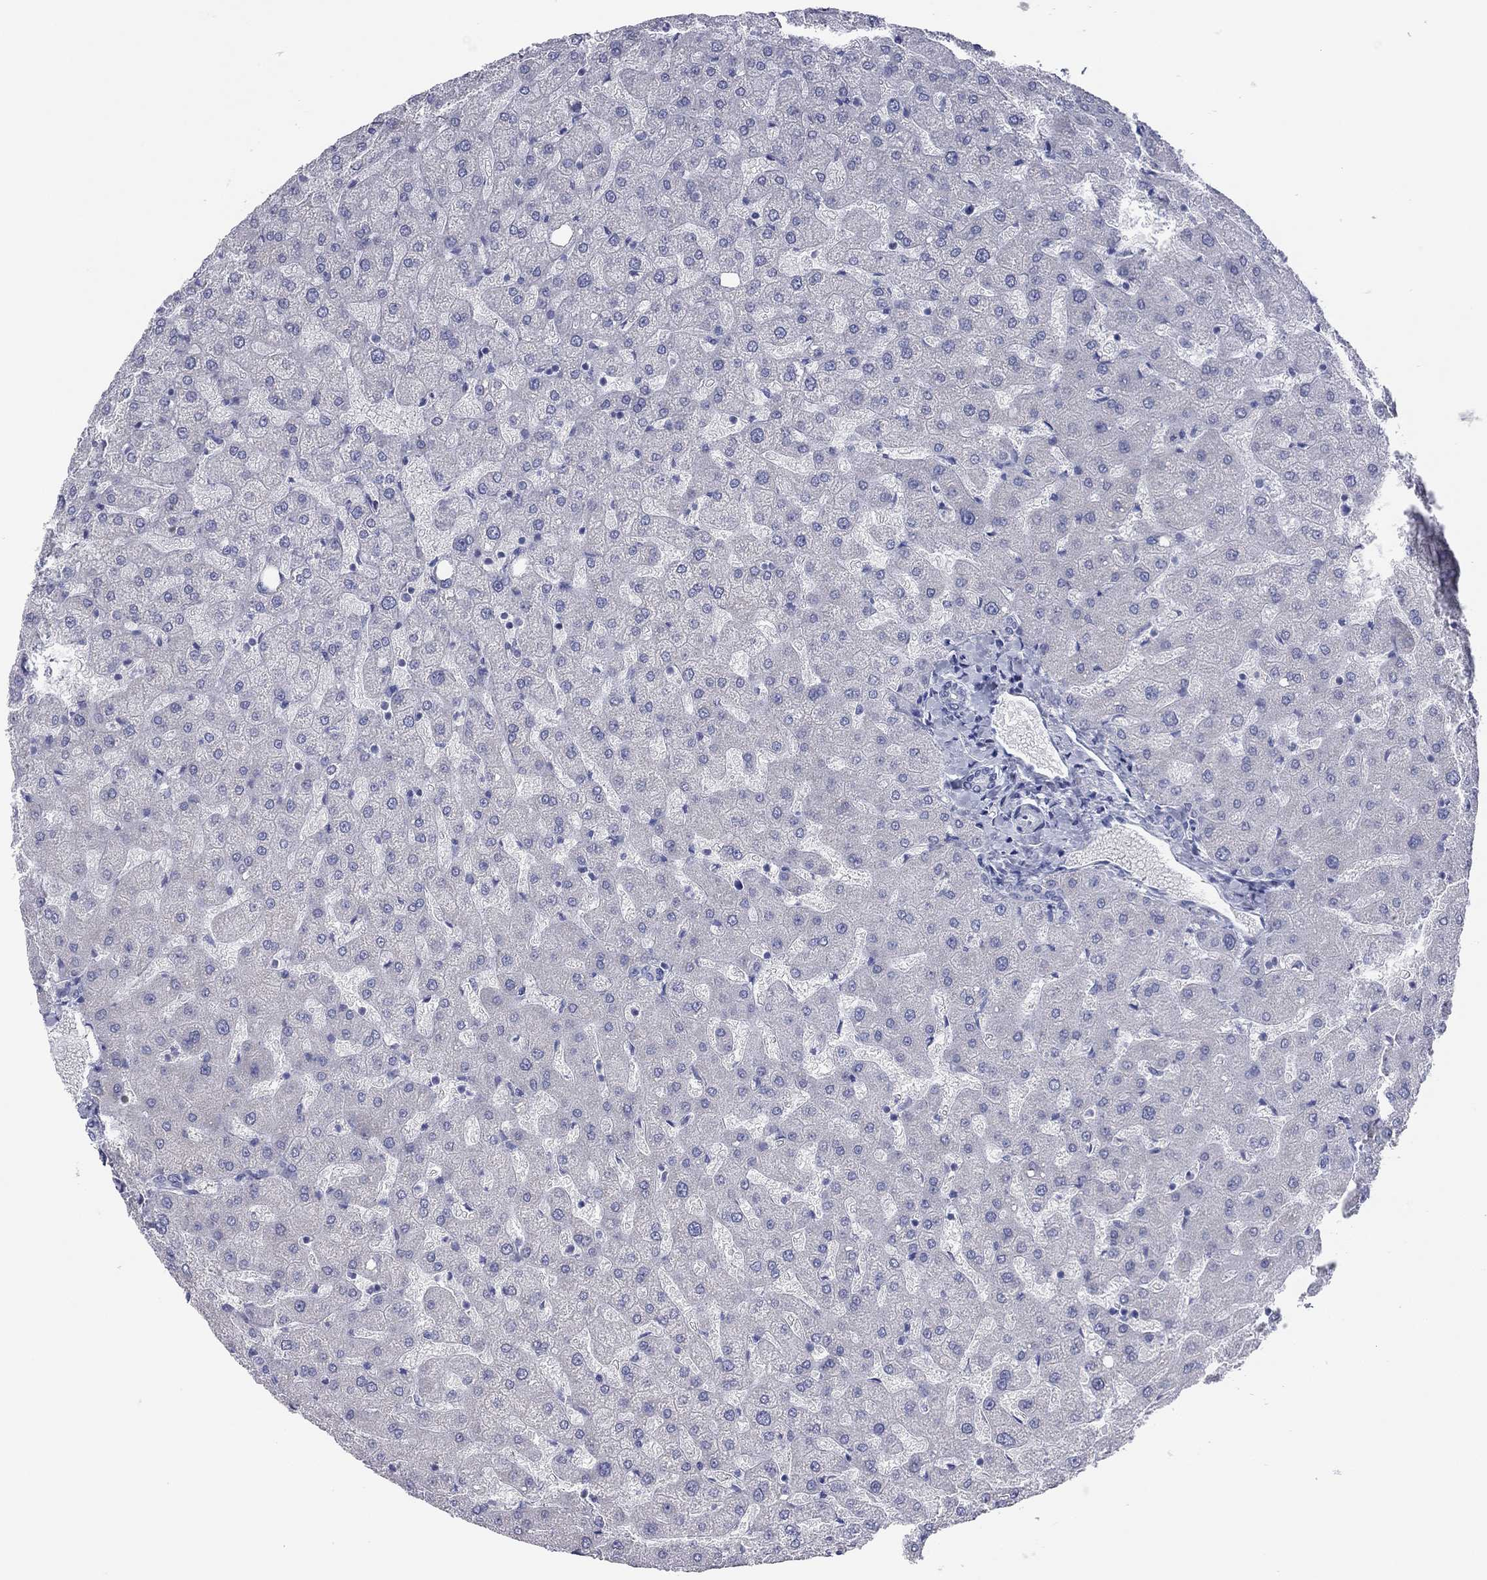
{"staining": {"intensity": "negative", "quantity": "none", "location": "none"}, "tissue": "liver", "cell_type": "Cholangiocytes", "image_type": "normal", "snomed": [{"axis": "morphology", "description": "Normal tissue, NOS"}, {"axis": "topography", "description": "Liver"}], "caption": "A high-resolution histopathology image shows immunohistochemistry staining of unremarkable liver, which exhibits no significant staining in cholangiocytes. The staining is performed using DAB (3,3'-diaminobenzidine) brown chromogen with nuclei counter-stained in using hematoxylin.", "gene": "VSIG10", "patient": {"sex": "female", "age": 50}}